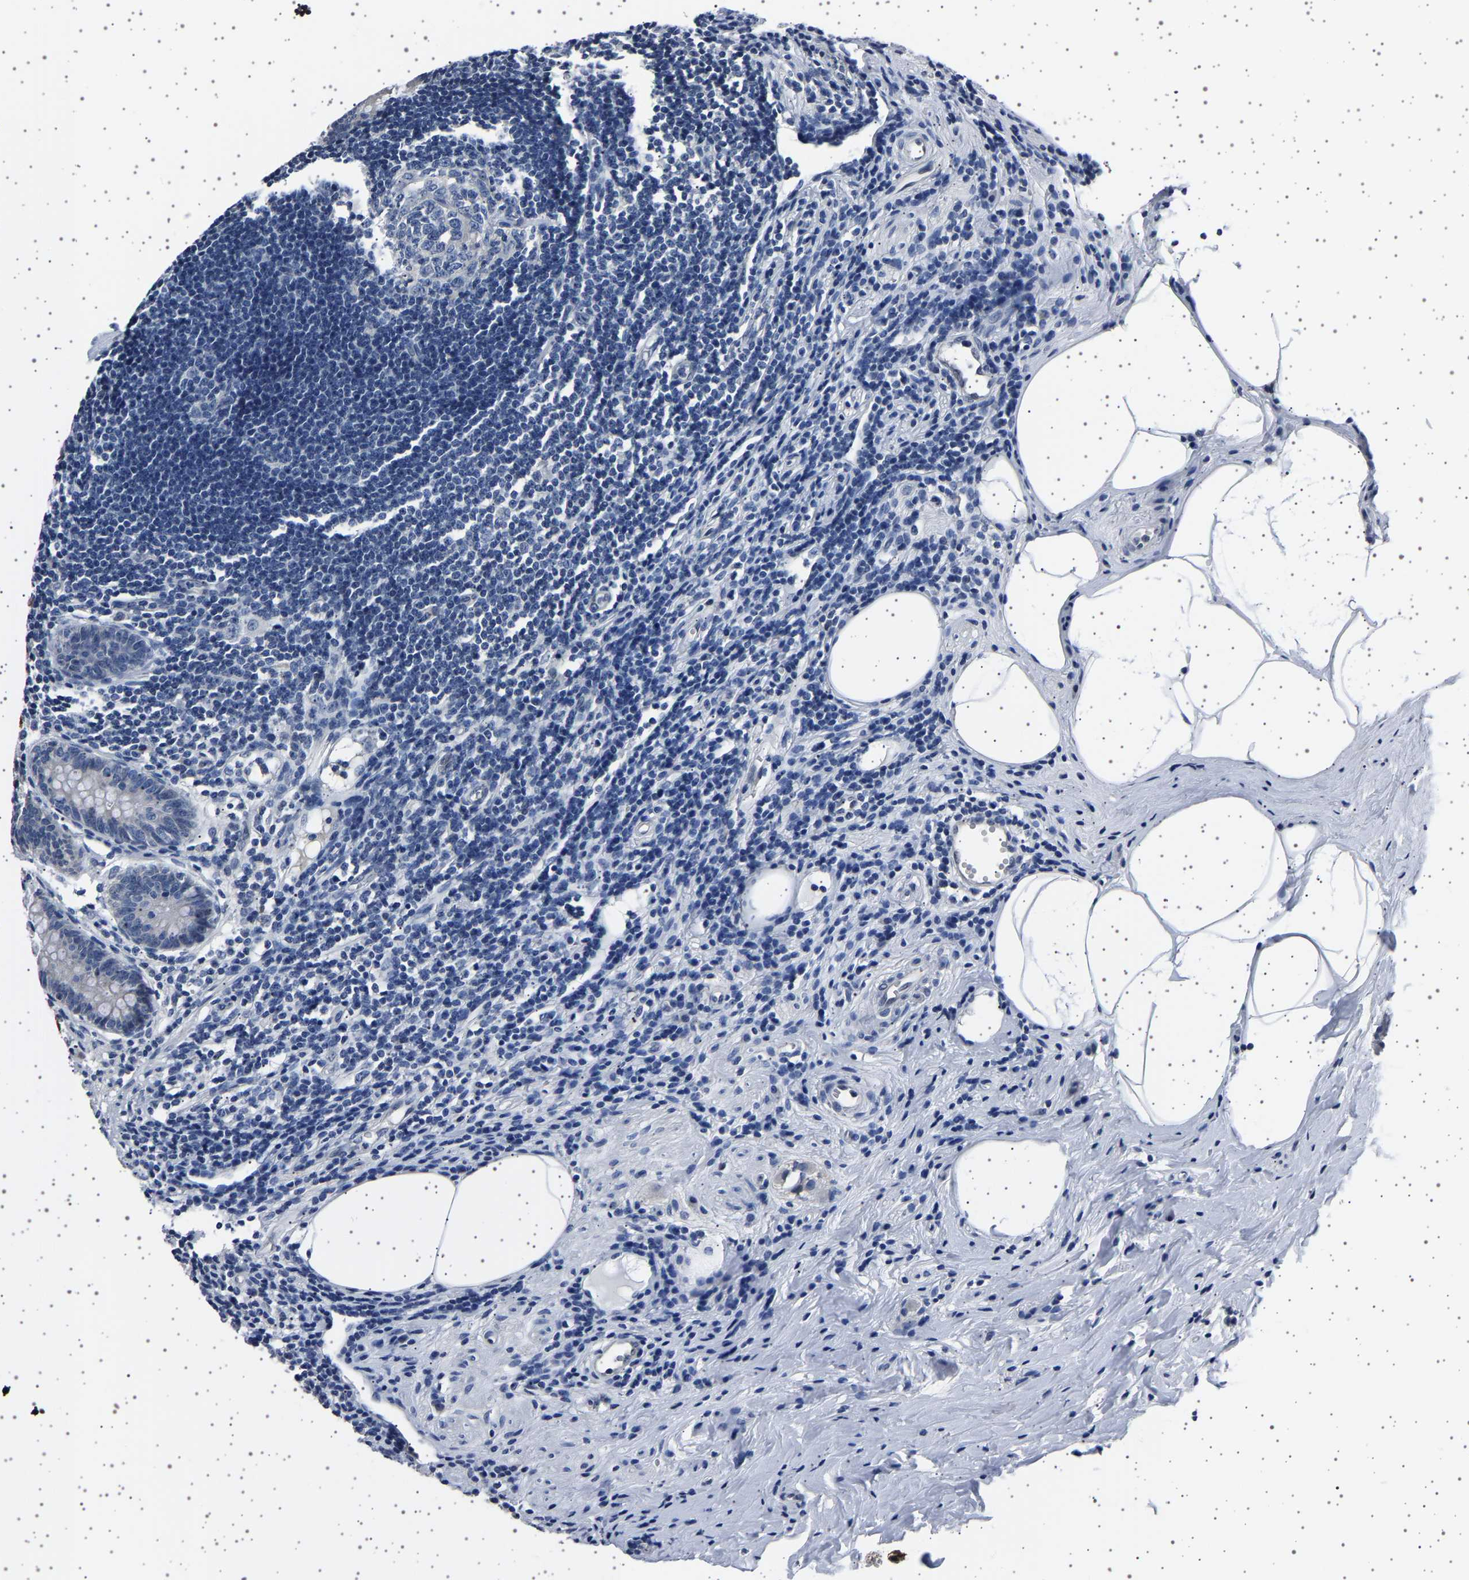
{"staining": {"intensity": "moderate", "quantity": "<25%", "location": "cytoplasmic/membranous,nuclear"}, "tissue": "appendix", "cell_type": "Glandular cells", "image_type": "normal", "snomed": [{"axis": "morphology", "description": "Normal tissue, NOS"}, {"axis": "topography", "description": "Appendix"}], "caption": "This is an image of immunohistochemistry (IHC) staining of normal appendix, which shows moderate staining in the cytoplasmic/membranous,nuclear of glandular cells.", "gene": "IL10RB", "patient": {"sex": "female", "age": 50}}